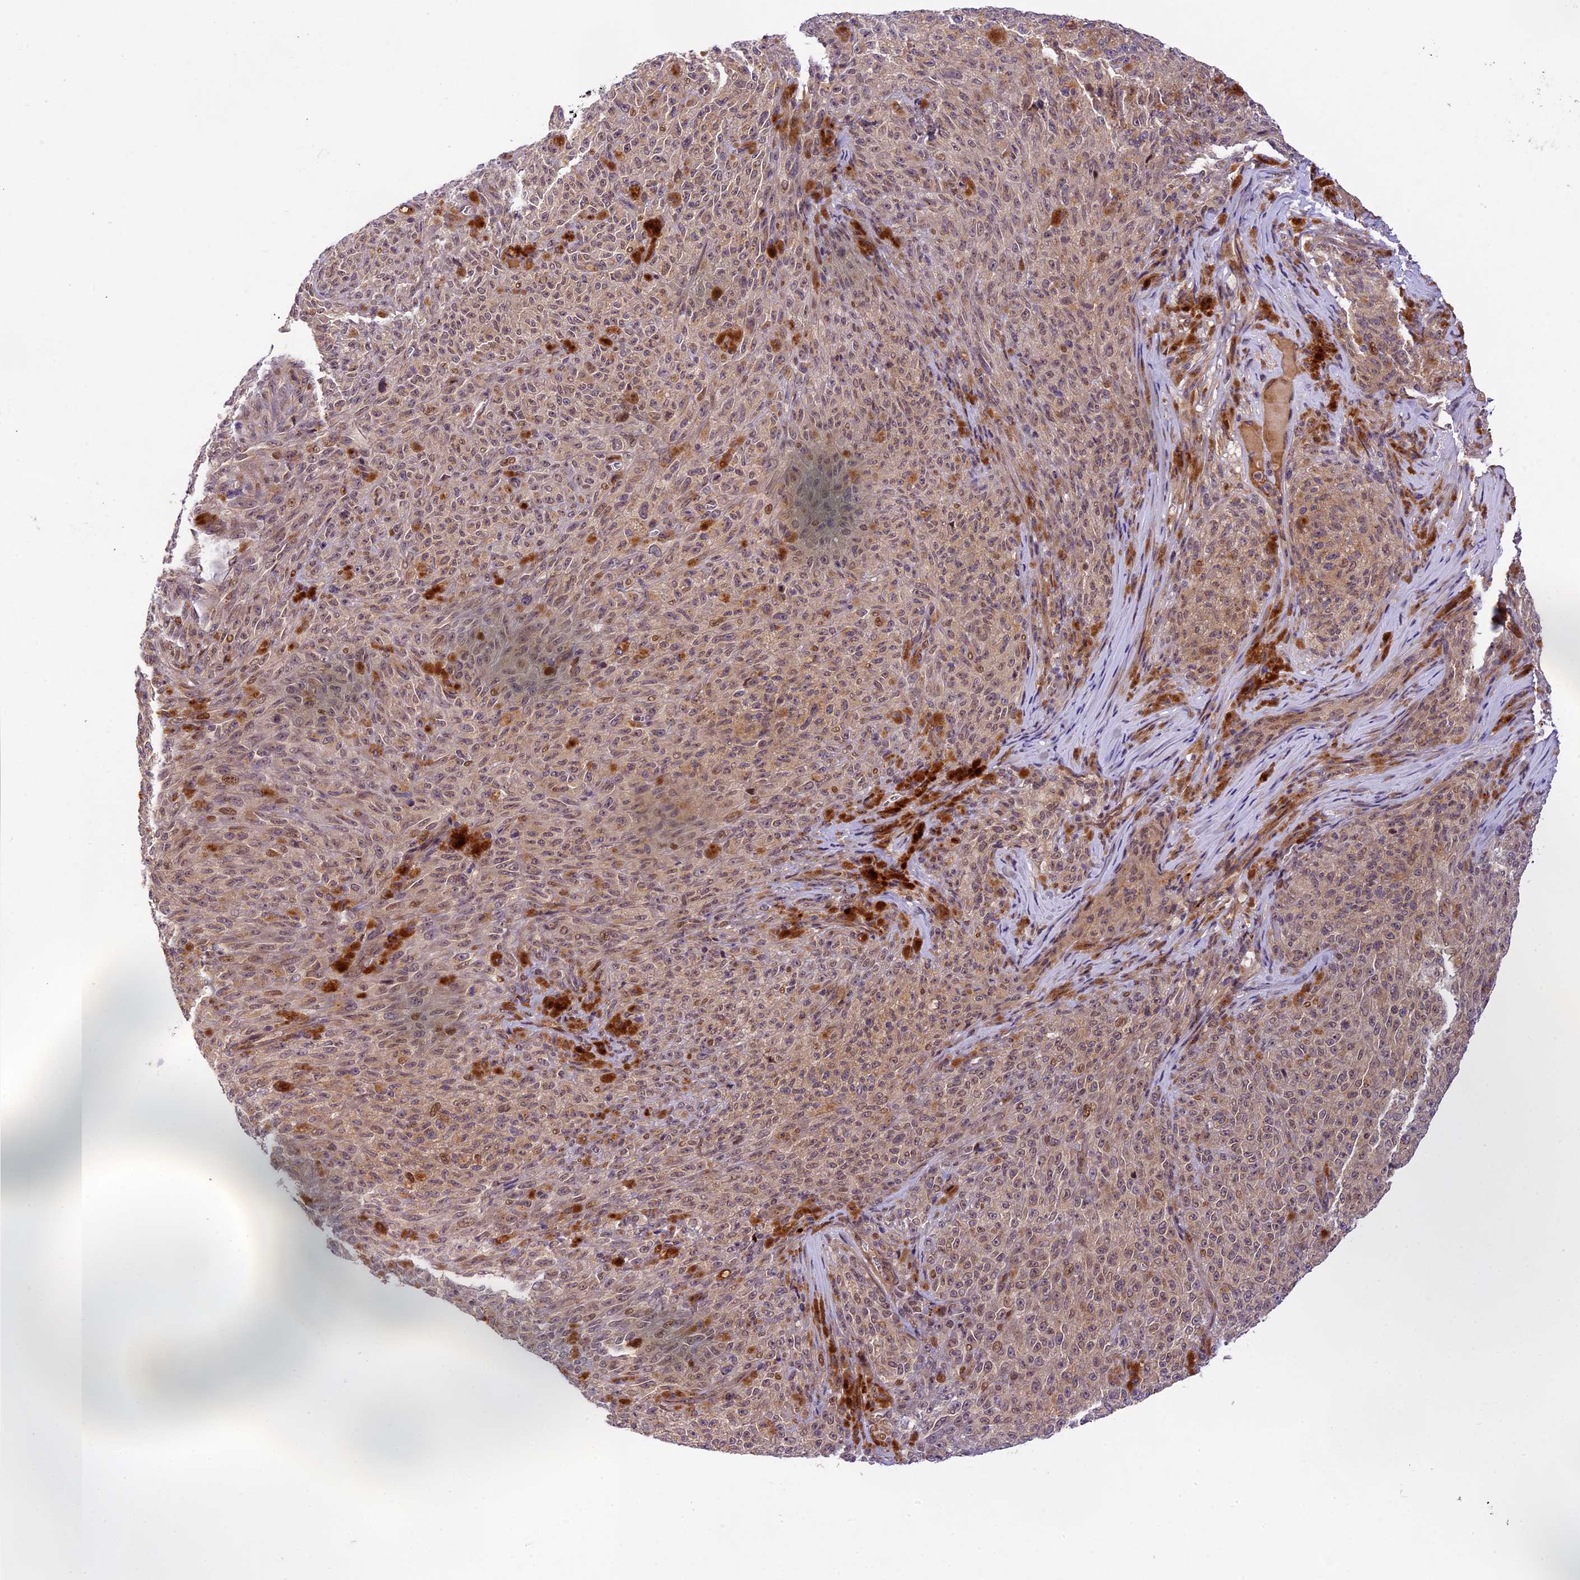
{"staining": {"intensity": "moderate", "quantity": ">75%", "location": "nuclear"}, "tissue": "melanoma", "cell_type": "Tumor cells", "image_type": "cancer", "snomed": [{"axis": "morphology", "description": "Malignant melanoma, NOS"}, {"axis": "topography", "description": "Skin"}], "caption": "Melanoma stained with a protein marker displays moderate staining in tumor cells.", "gene": "NEK8", "patient": {"sex": "female", "age": 82}}